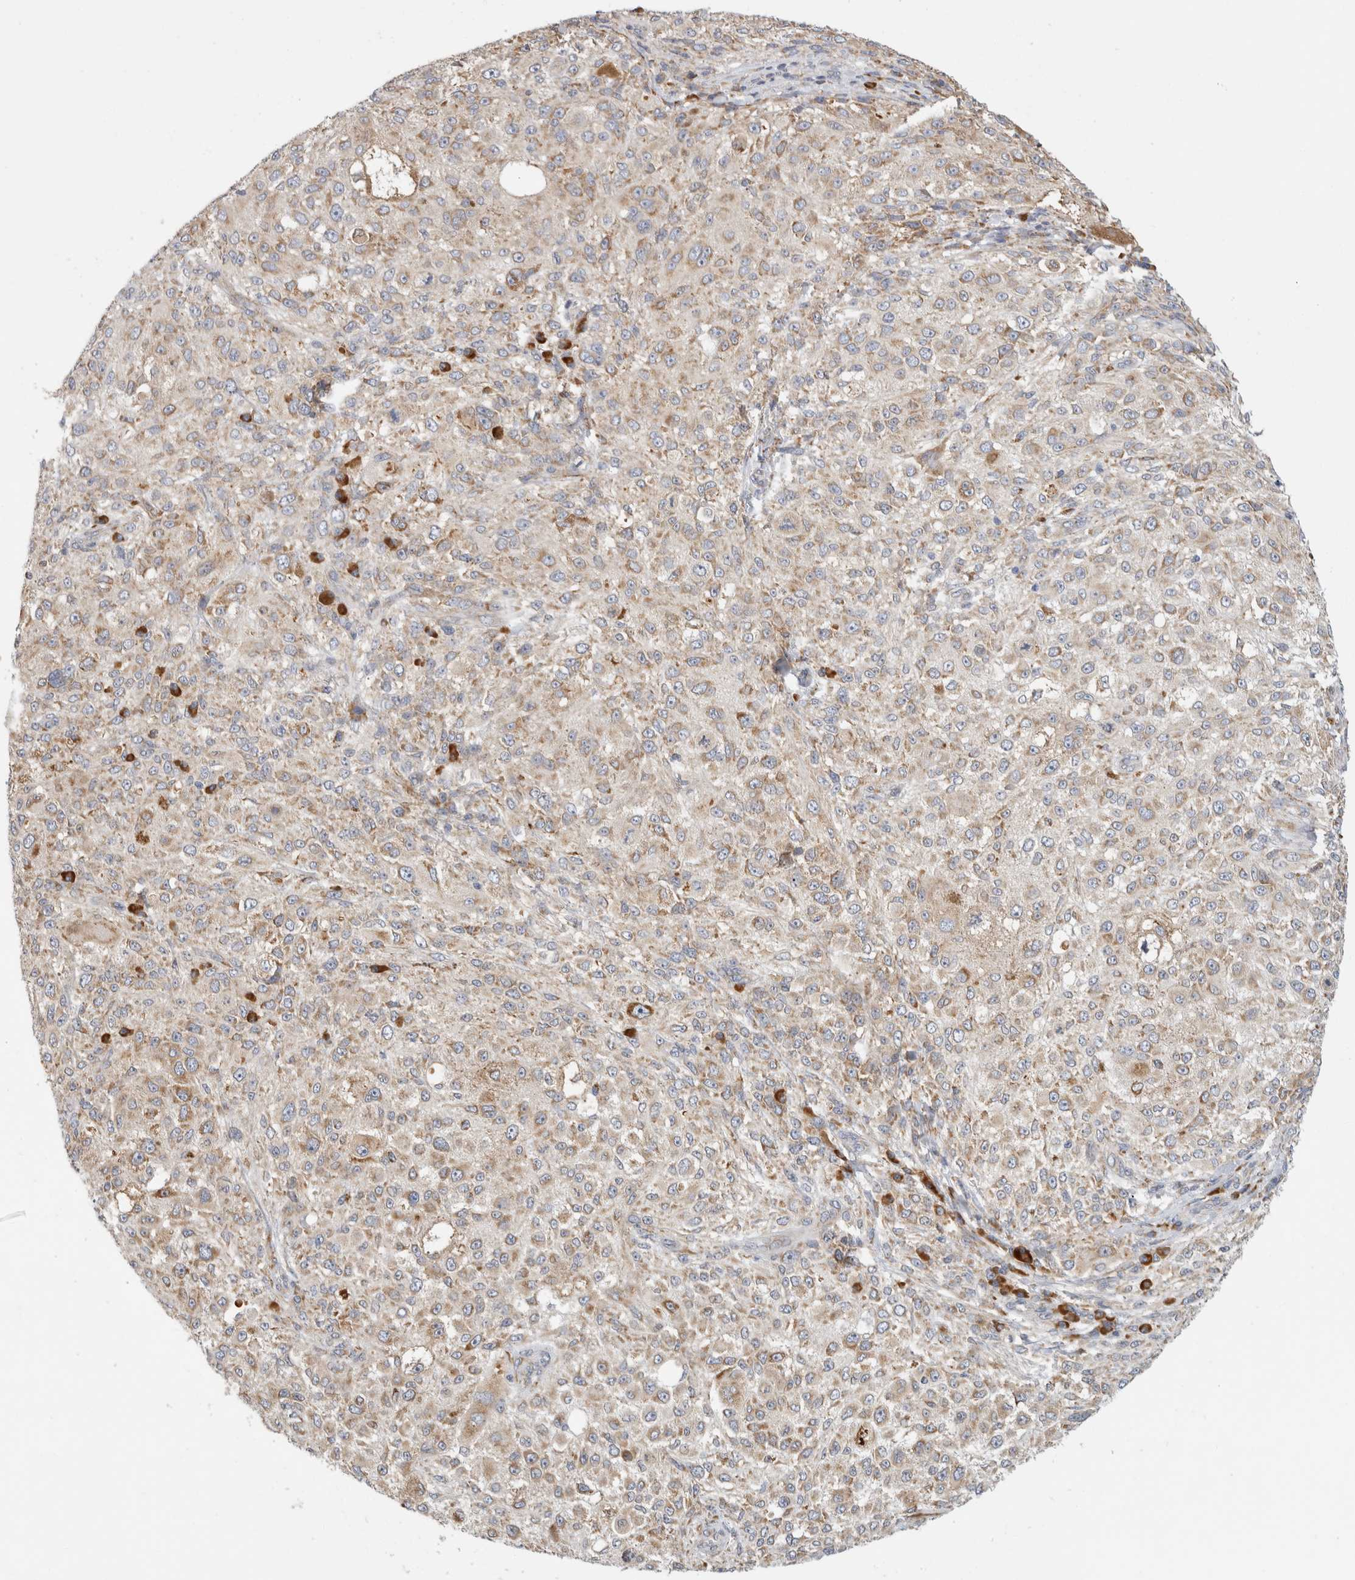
{"staining": {"intensity": "weak", "quantity": ">75%", "location": "cytoplasmic/membranous"}, "tissue": "melanoma", "cell_type": "Tumor cells", "image_type": "cancer", "snomed": [{"axis": "morphology", "description": "Necrosis, NOS"}, {"axis": "morphology", "description": "Malignant melanoma, NOS"}, {"axis": "topography", "description": "Skin"}], "caption": "Human malignant melanoma stained with a brown dye exhibits weak cytoplasmic/membranous positive expression in about >75% of tumor cells.", "gene": "RPN2", "patient": {"sex": "female", "age": 87}}